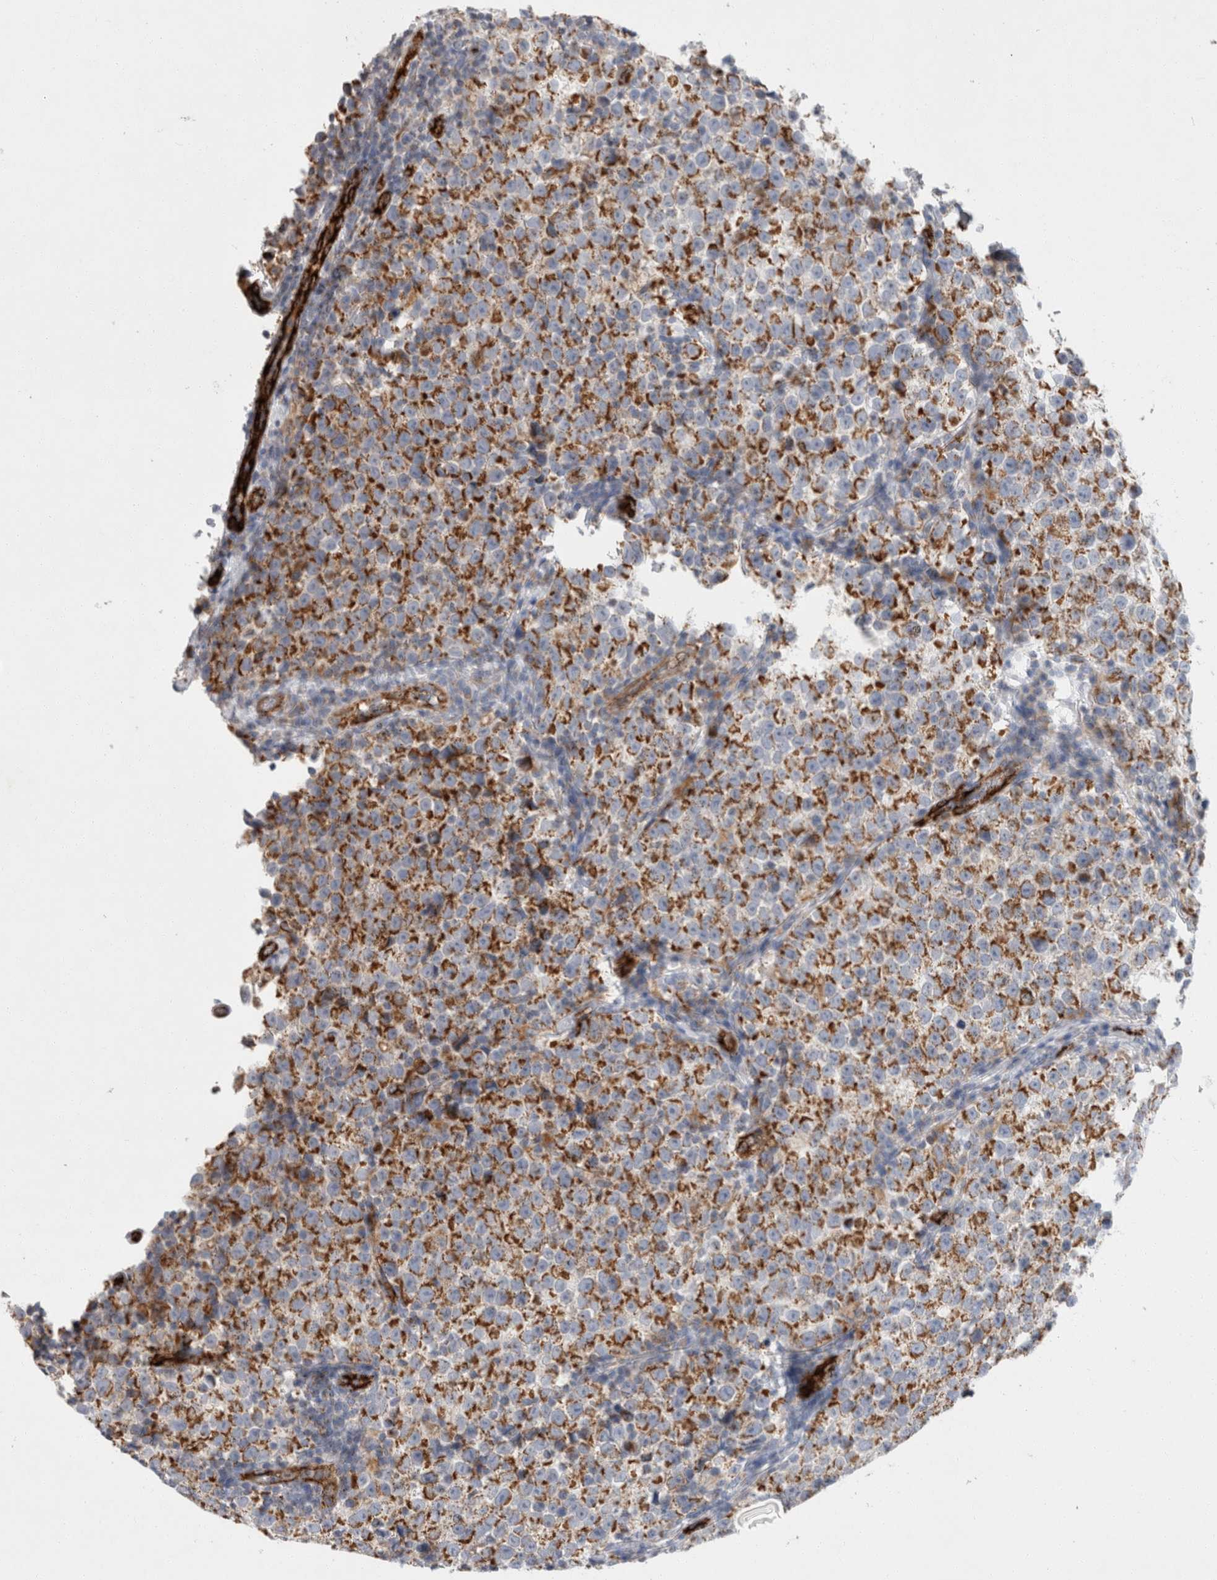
{"staining": {"intensity": "strong", "quantity": ">75%", "location": "cytoplasmic/membranous"}, "tissue": "testis cancer", "cell_type": "Tumor cells", "image_type": "cancer", "snomed": [{"axis": "morphology", "description": "Normal tissue, NOS"}, {"axis": "morphology", "description": "Seminoma, NOS"}, {"axis": "topography", "description": "Testis"}], "caption": "A high amount of strong cytoplasmic/membranous staining is present in approximately >75% of tumor cells in testis cancer (seminoma) tissue.", "gene": "IARS2", "patient": {"sex": "male", "age": 43}}